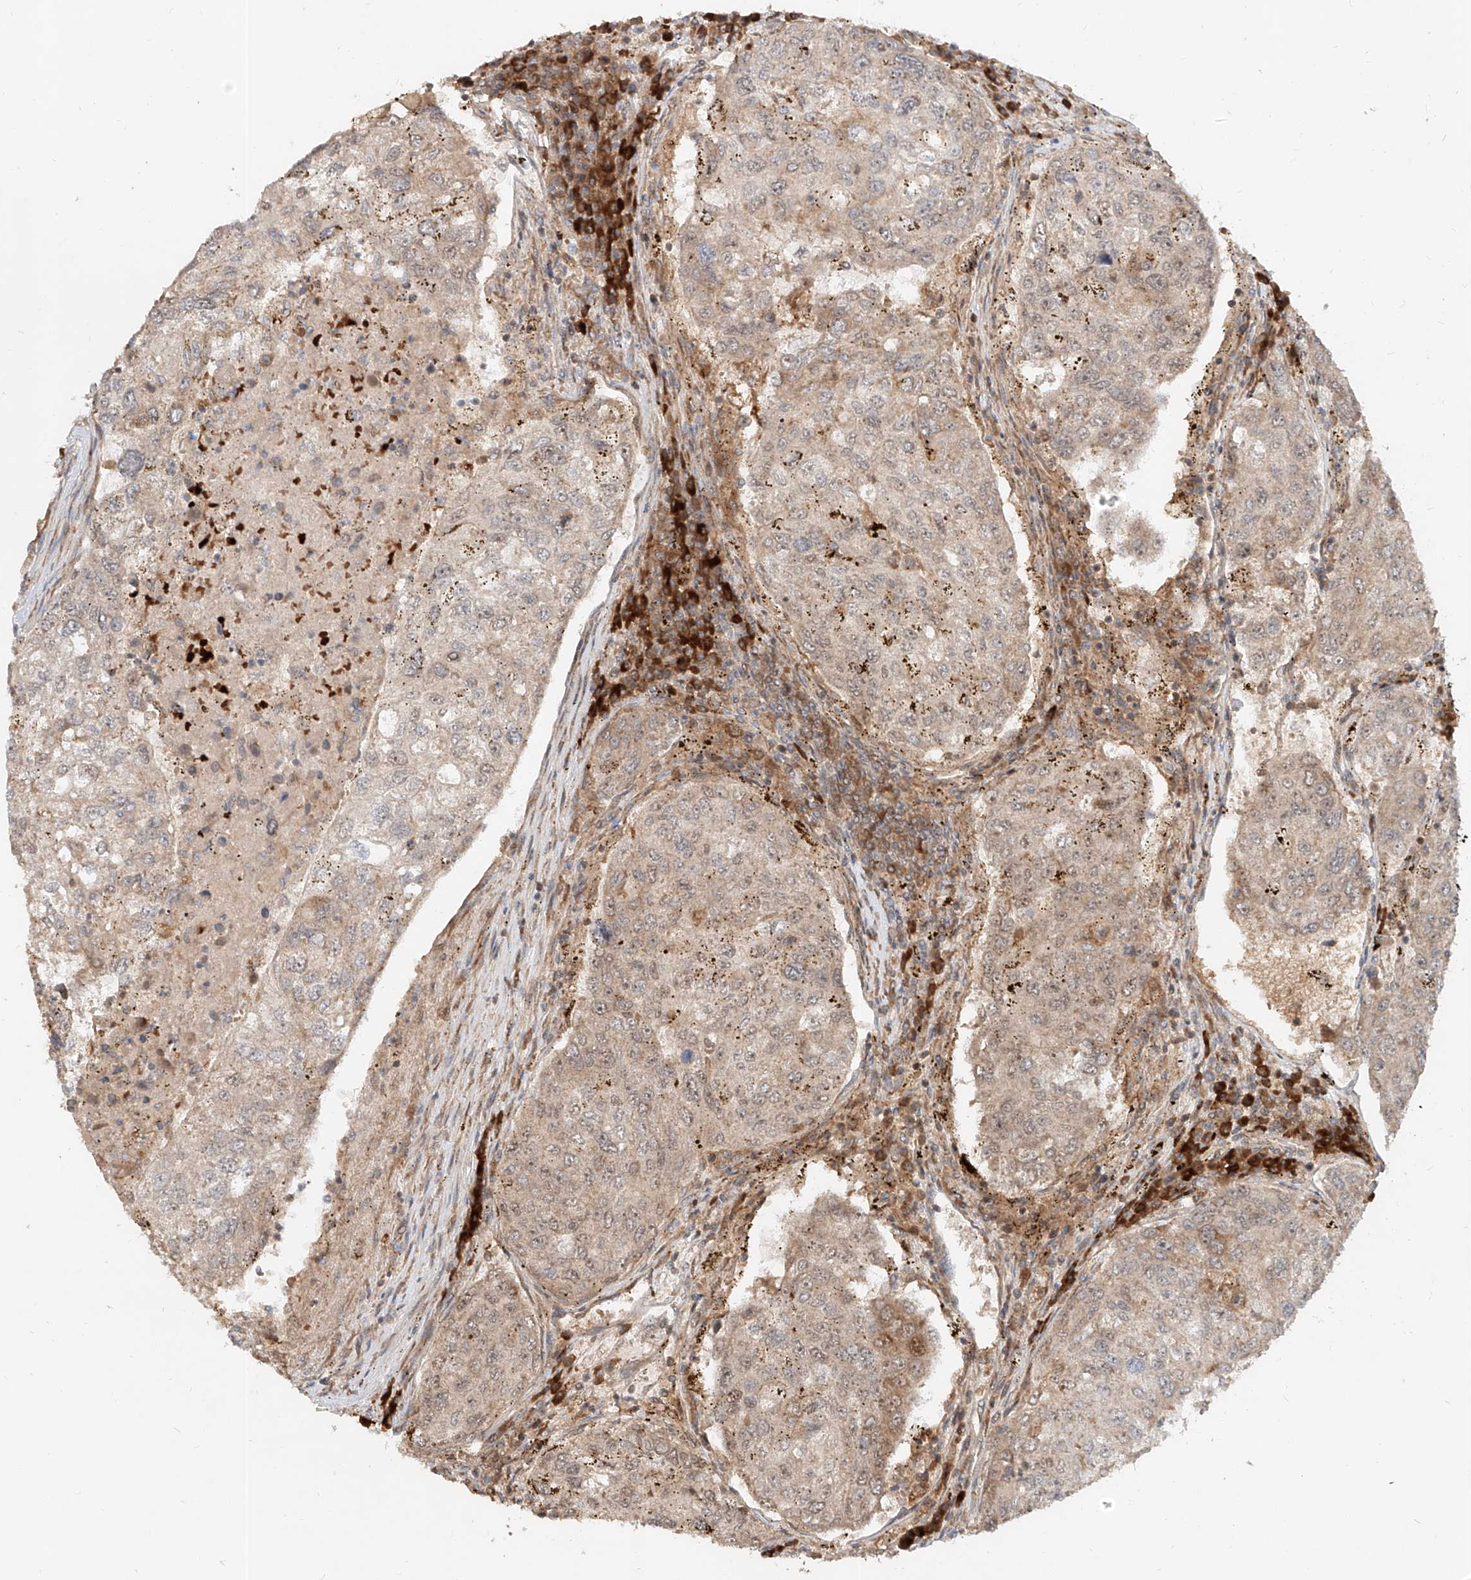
{"staining": {"intensity": "moderate", "quantity": "<25%", "location": "cytoplasmic/membranous,nuclear"}, "tissue": "urothelial cancer", "cell_type": "Tumor cells", "image_type": "cancer", "snomed": [{"axis": "morphology", "description": "Urothelial carcinoma, High grade"}, {"axis": "topography", "description": "Lymph node"}, {"axis": "topography", "description": "Urinary bladder"}], "caption": "IHC of urothelial carcinoma (high-grade) displays low levels of moderate cytoplasmic/membranous and nuclear expression in about <25% of tumor cells.", "gene": "FGD2", "patient": {"sex": "male", "age": 51}}